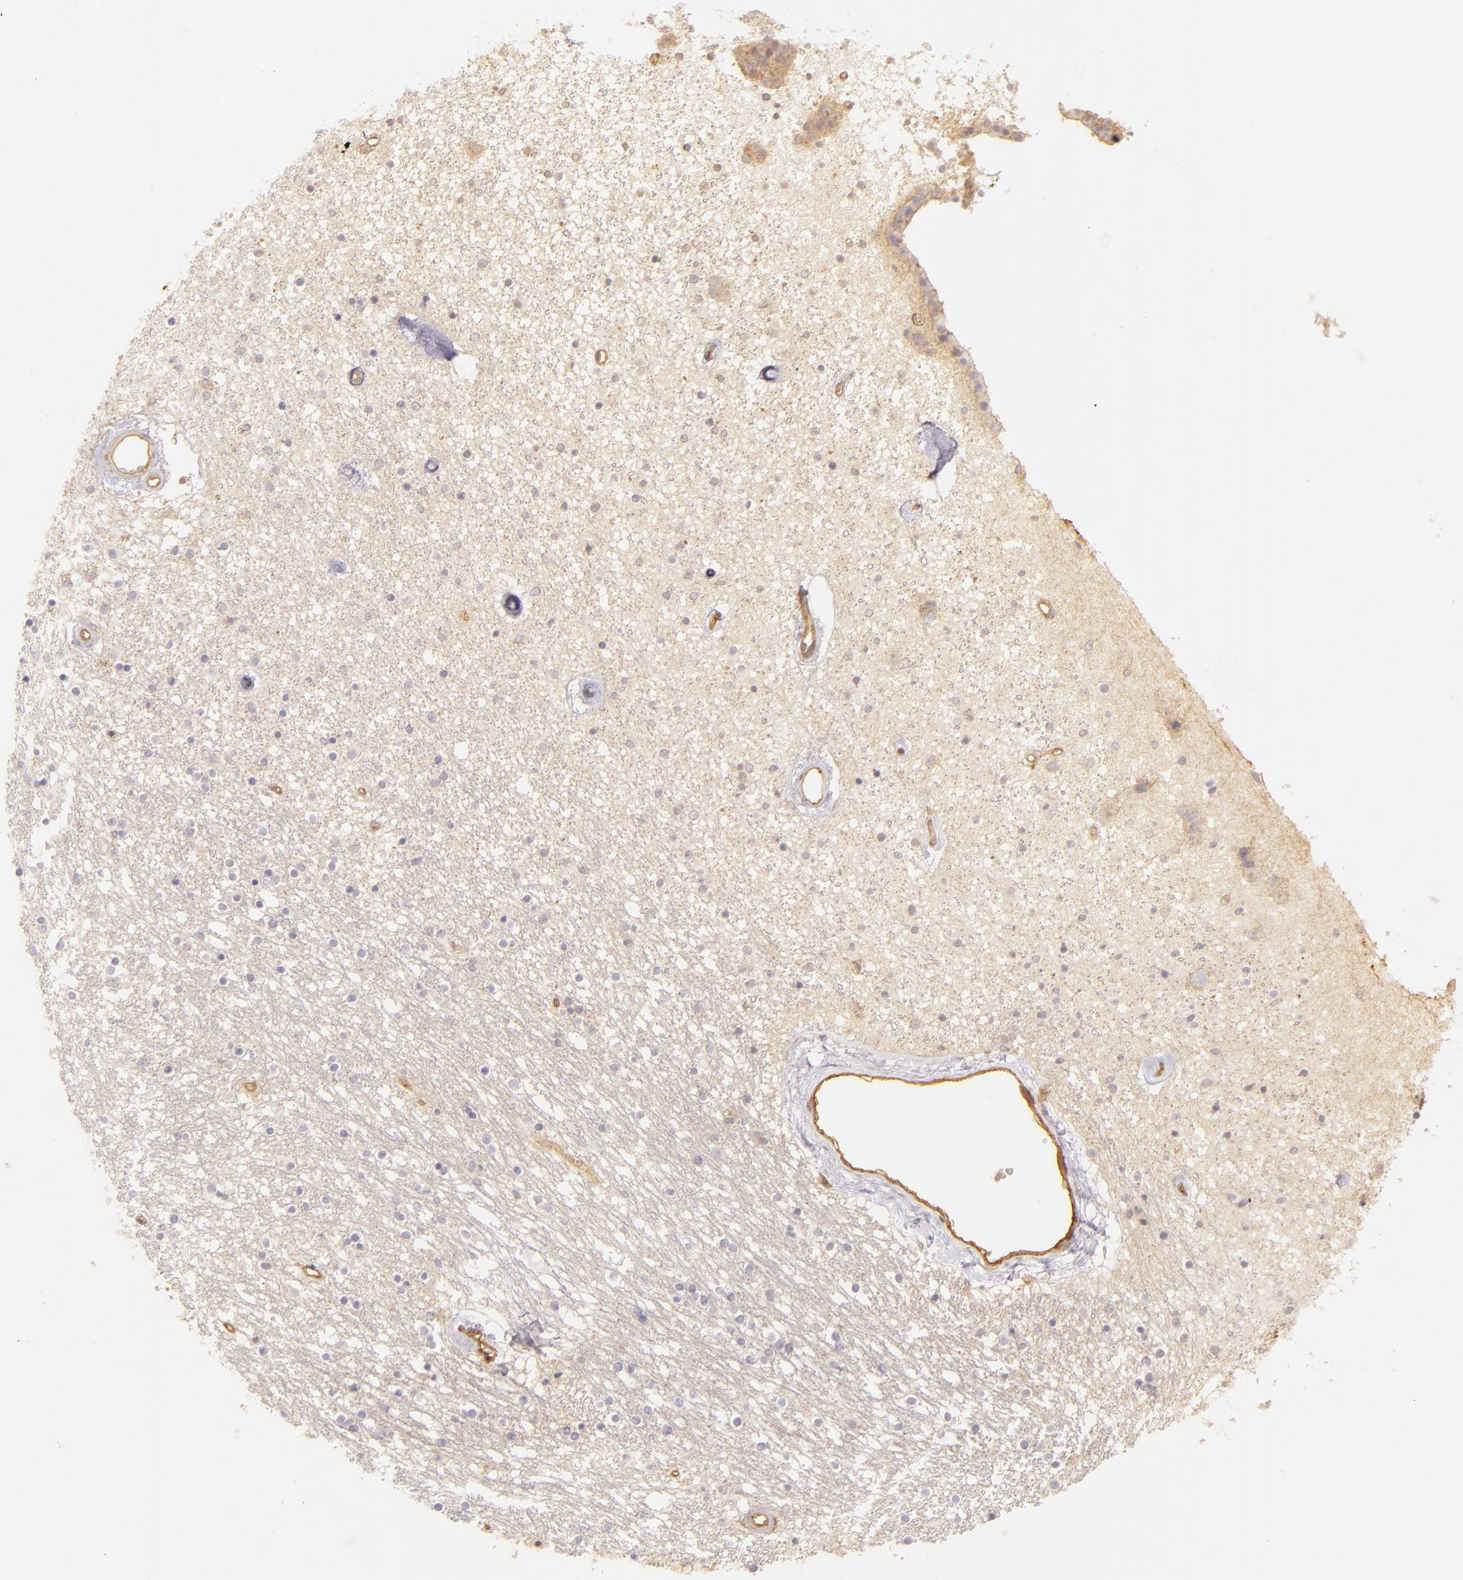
{"staining": {"intensity": "negative", "quantity": "none", "location": "none"}, "tissue": "caudate", "cell_type": "Glial cells", "image_type": "normal", "snomed": [{"axis": "morphology", "description": "Normal tissue, NOS"}, {"axis": "topography", "description": "Lateral ventricle wall"}], "caption": "Immunohistochemistry of benign caudate demonstrates no expression in glial cells.", "gene": "CD59", "patient": {"sex": "female", "age": 54}}